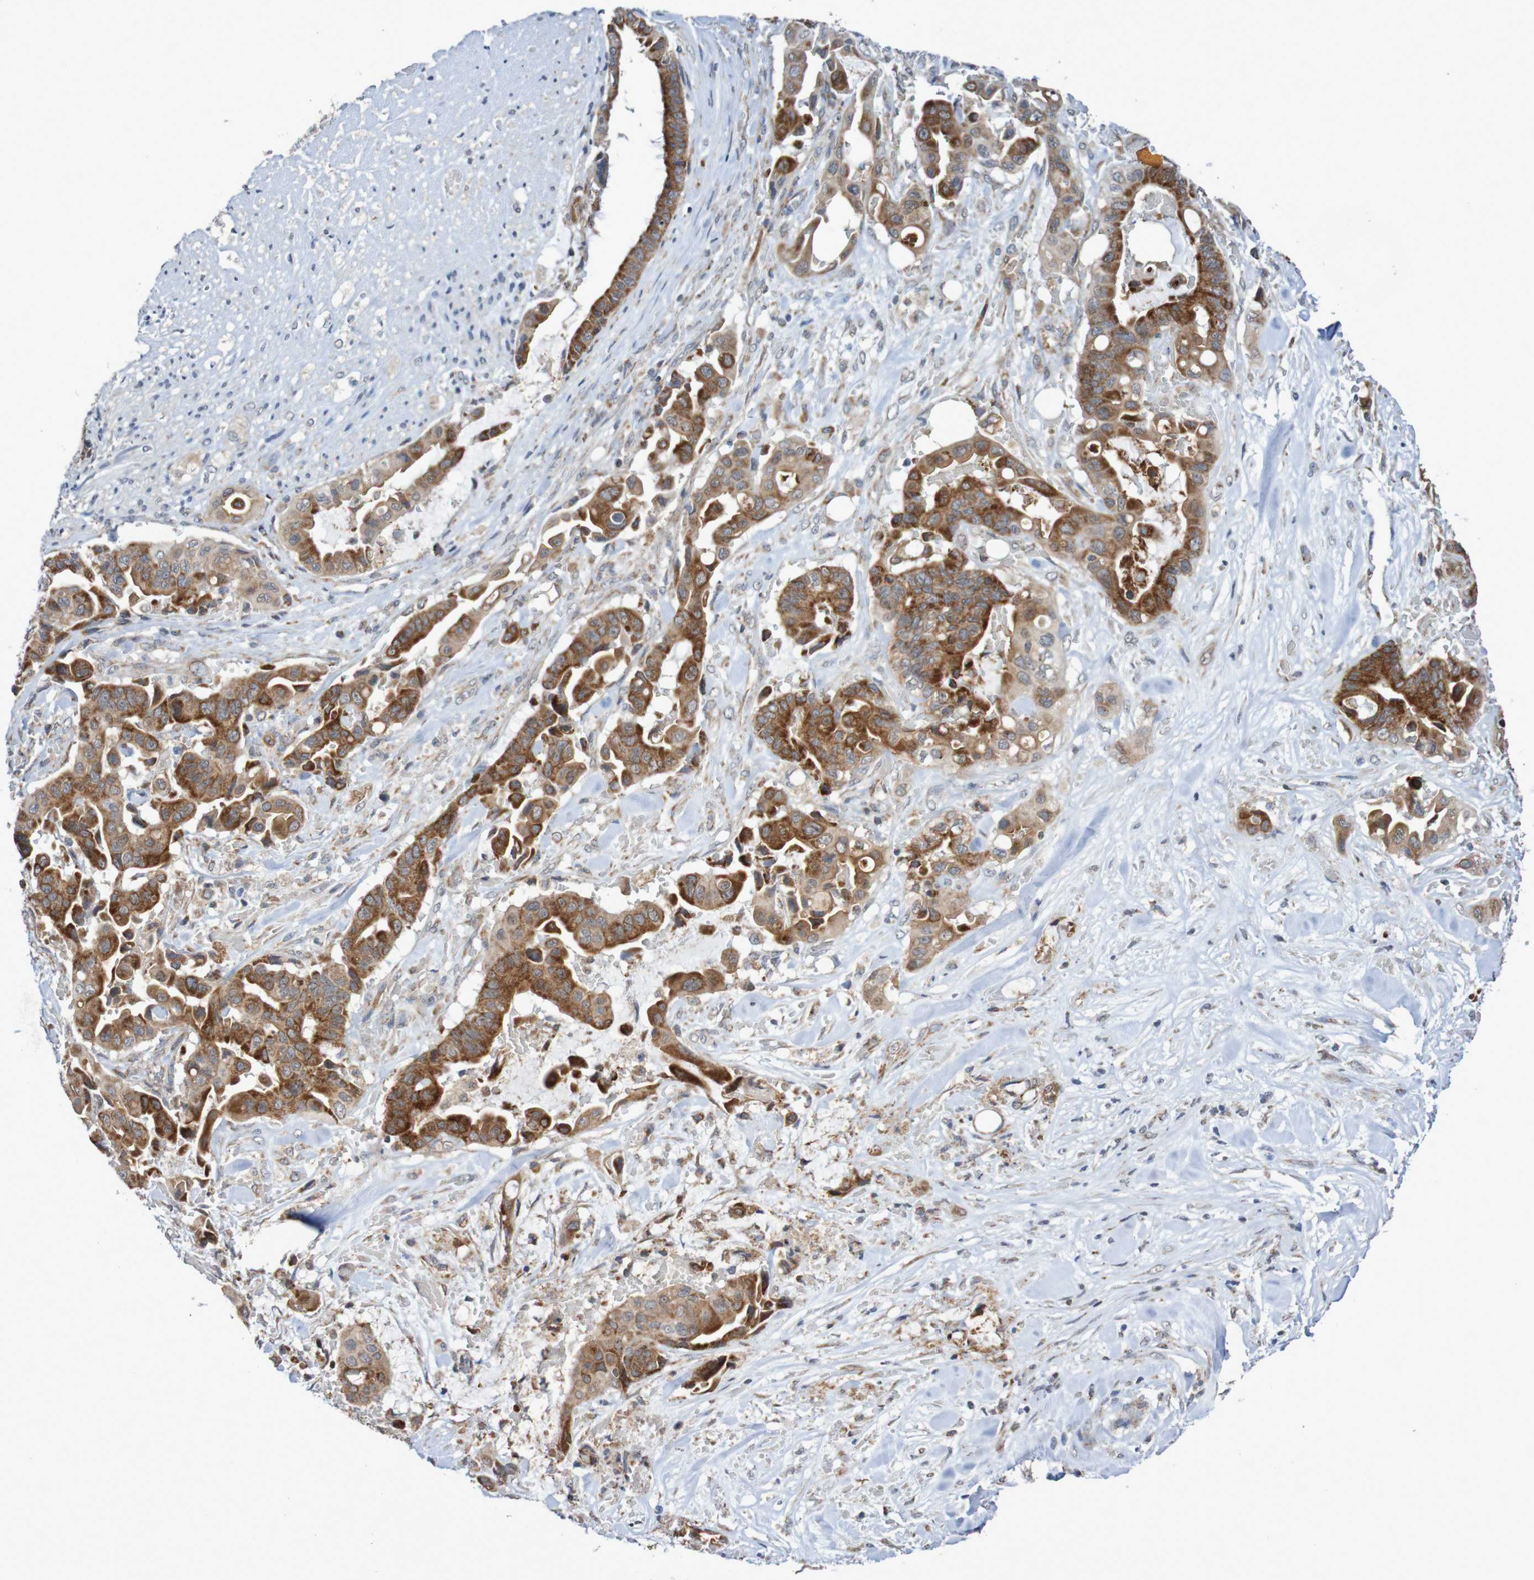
{"staining": {"intensity": "moderate", "quantity": ">75%", "location": "cytoplasmic/membranous"}, "tissue": "liver cancer", "cell_type": "Tumor cells", "image_type": "cancer", "snomed": [{"axis": "morphology", "description": "Cholangiocarcinoma"}, {"axis": "topography", "description": "Liver"}], "caption": "This histopathology image demonstrates immunohistochemistry staining of liver cholangiocarcinoma, with medium moderate cytoplasmic/membranous positivity in about >75% of tumor cells.", "gene": "DVL1", "patient": {"sex": "female", "age": 61}}